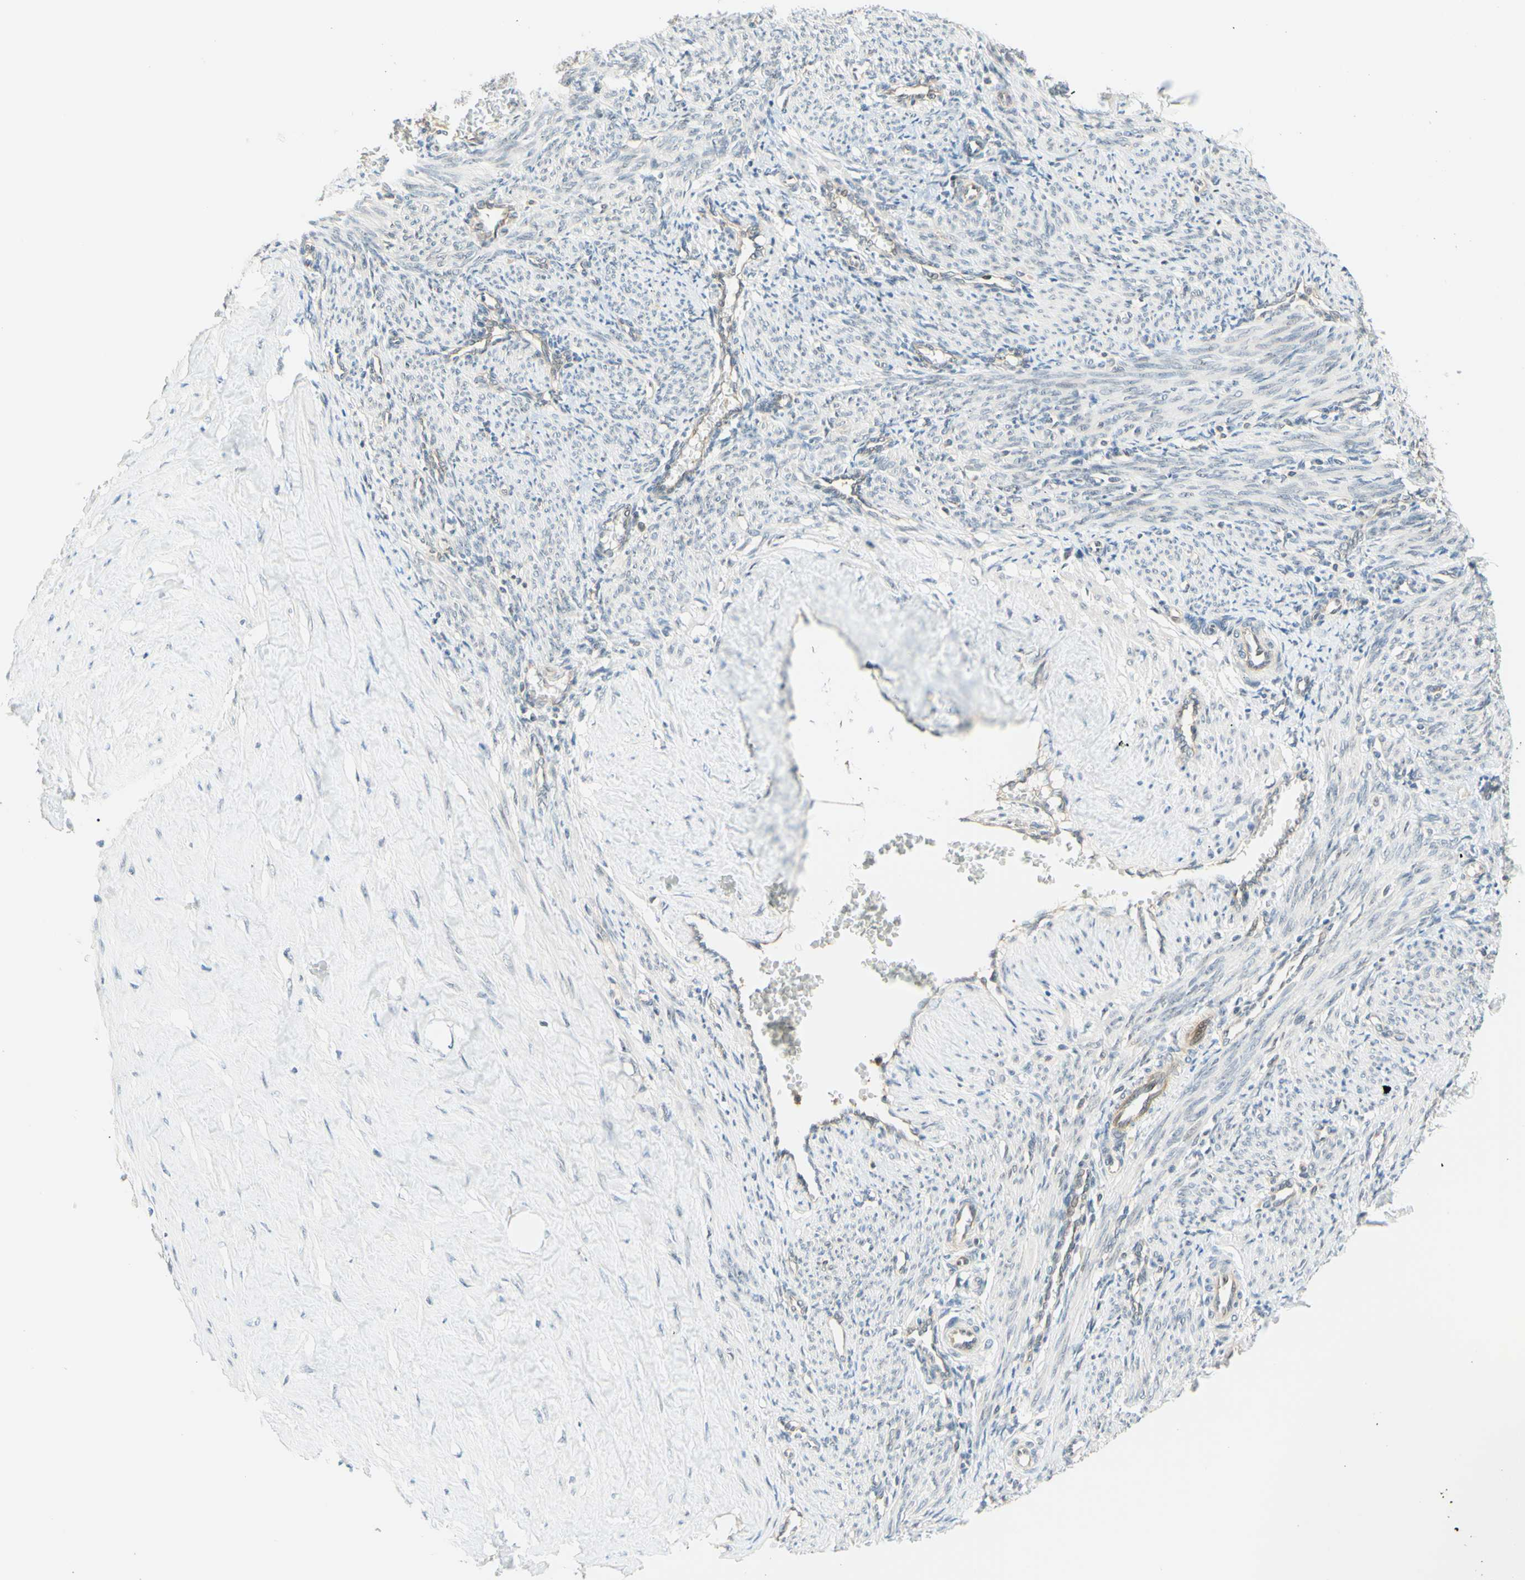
{"staining": {"intensity": "negative", "quantity": "none", "location": "none"}, "tissue": "smooth muscle", "cell_type": "Smooth muscle cells", "image_type": "normal", "snomed": [{"axis": "morphology", "description": "Normal tissue, NOS"}, {"axis": "topography", "description": "Endometrium"}], "caption": "DAB immunohistochemical staining of unremarkable human smooth muscle exhibits no significant positivity in smooth muscle cells.", "gene": "C2CD2L", "patient": {"sex": "female", "age": 33}}